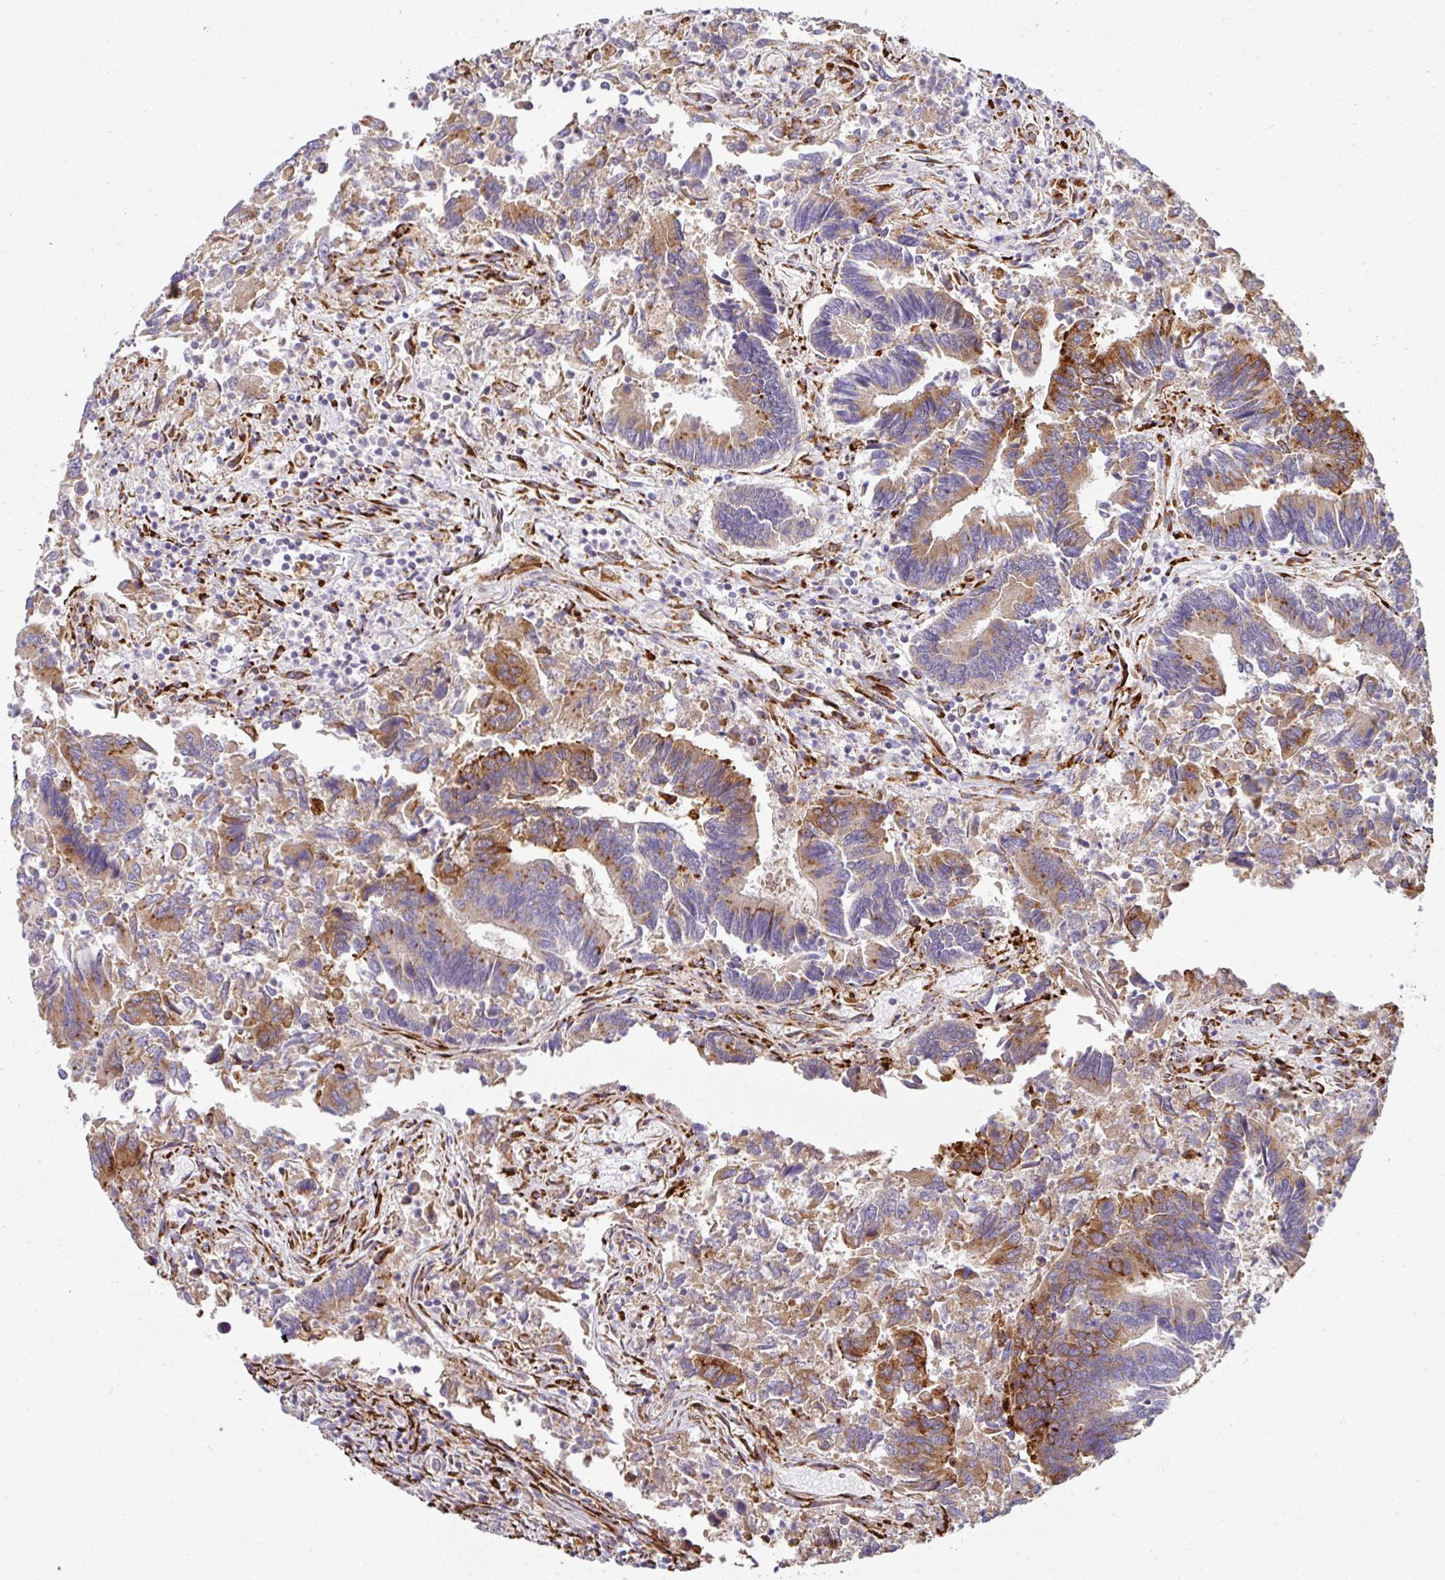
{"staining": {"intensity": "strong", "quantity": "<25%", "location": "cytoplasmic/membranous"}, "tissue": "colorectal cancer", "cell_type": "Tumor cells", "image_type": "cancer", "snomed": [{"axis": "morphology", "description": "Adenocarcinoma, NOS"}, {"axis": "topography", "description": "Colon"}], "caption": "IHC (DAB) staining of adenocarcinoma (colorectal) demonstrates strong cytoplasmic/membranous protein positivity in approximately <25% of tumor cells.", "gene": "ZNF268", "patient": {"sex": "female", "age": 67}}